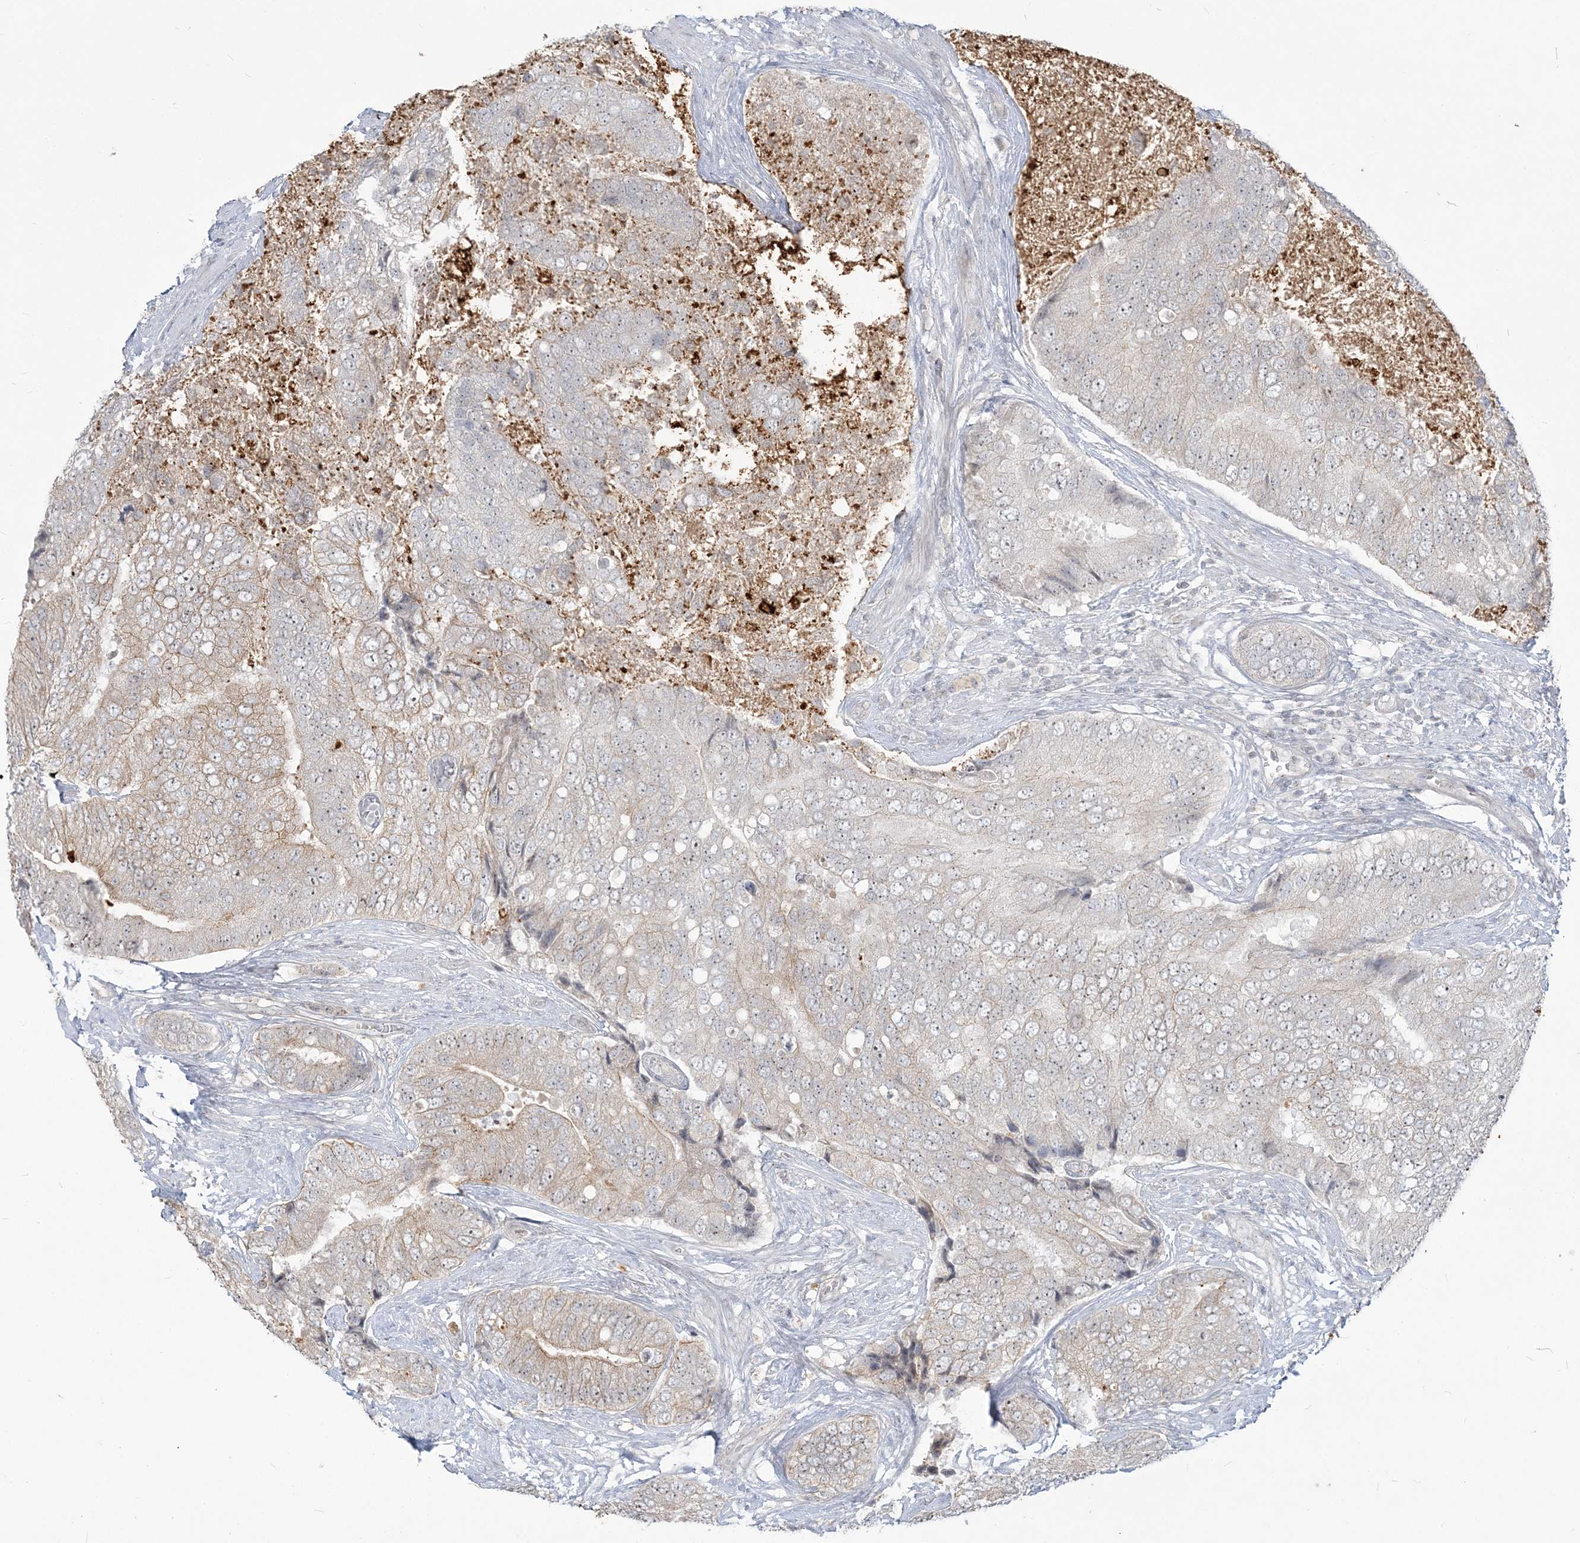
{"staining": {"intensity": "weak", "quantity": "<25%", "location": "cytoplasmic/membranous"}, "tissue": "prostate cancer", "cell_type": "Tumor cells", "image_type": "cancer", "snomed": [{"axis": "morphology", "description": "Adenocarcinoma, High grade"}, {"axis": "topography", "description": "Prostate"}], "caption": "Prostate adenocarcinoma (high-grade) was stained to show a protein in brown. There is no significant staining in tumor cells. (Stains: DAB immunohistochemistry with hematoxylin counter stain, Microscopy: brightfield microscopy at high magnification).", "gene": "SDAD1", "patient": {"sex": "male", "age": 70}}